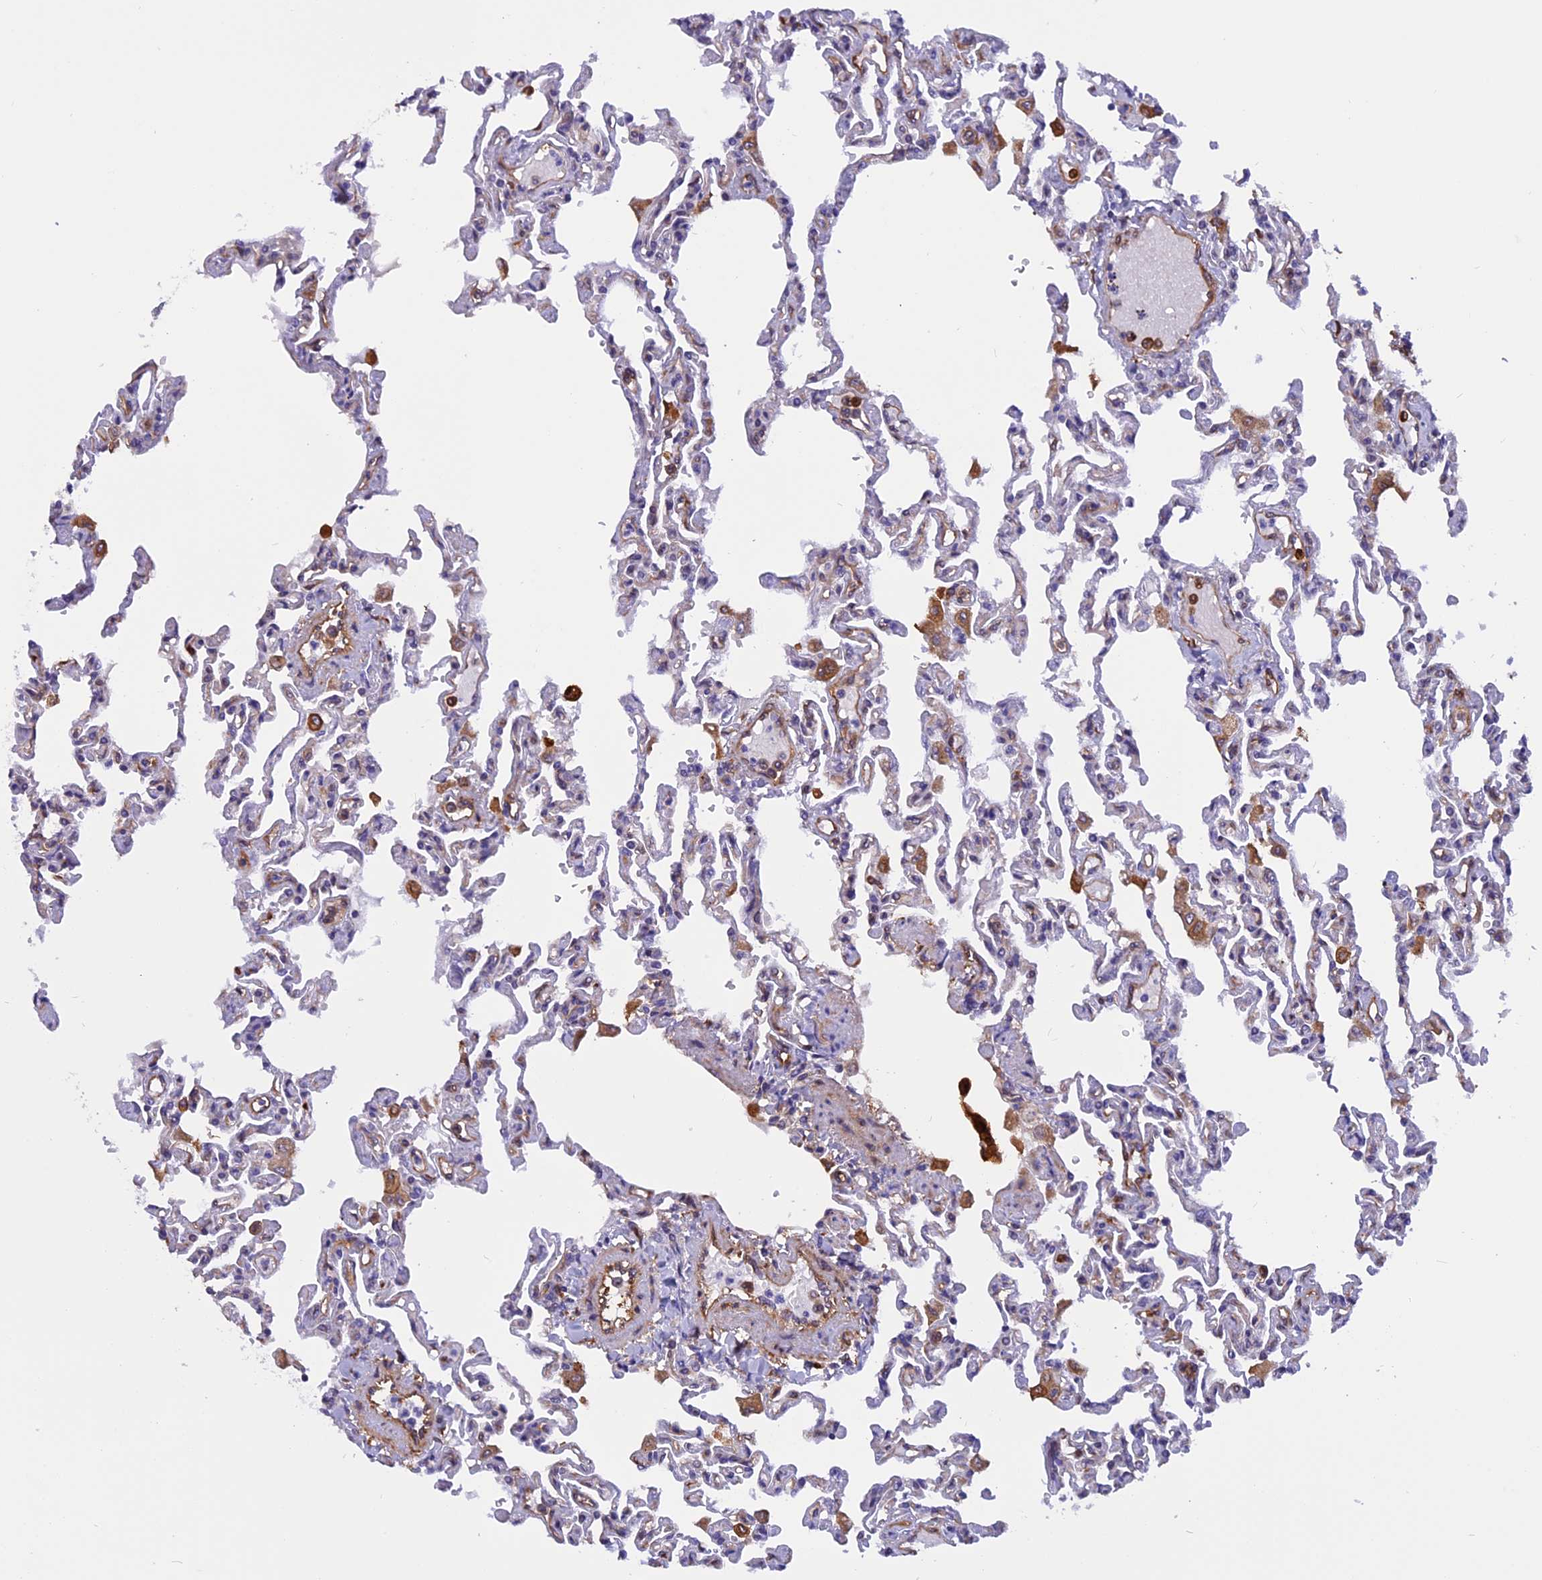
{"staining": {"intensity": "moderate", "quantity": "25%-75%", "location": "cytoplasmic/membranous"}, "tissue": "lung", "cell_type": "Alveolar cells", "image_type": "normal", "snomed": [{"axis": "morphology", "description": "Normal tissue, NOS"}, {"axis": "topography", "description": "Lung"}], "caption": "Immunohistochemistry of benign human lung reveals medium levels of moderate cytoplasmic/membranous expression in approximately 25%-75% of alveolar cells. Nuclei are stained in blue.", "gene": "EHBP1L1", "patient": {"sex": "male", "age": 21}}